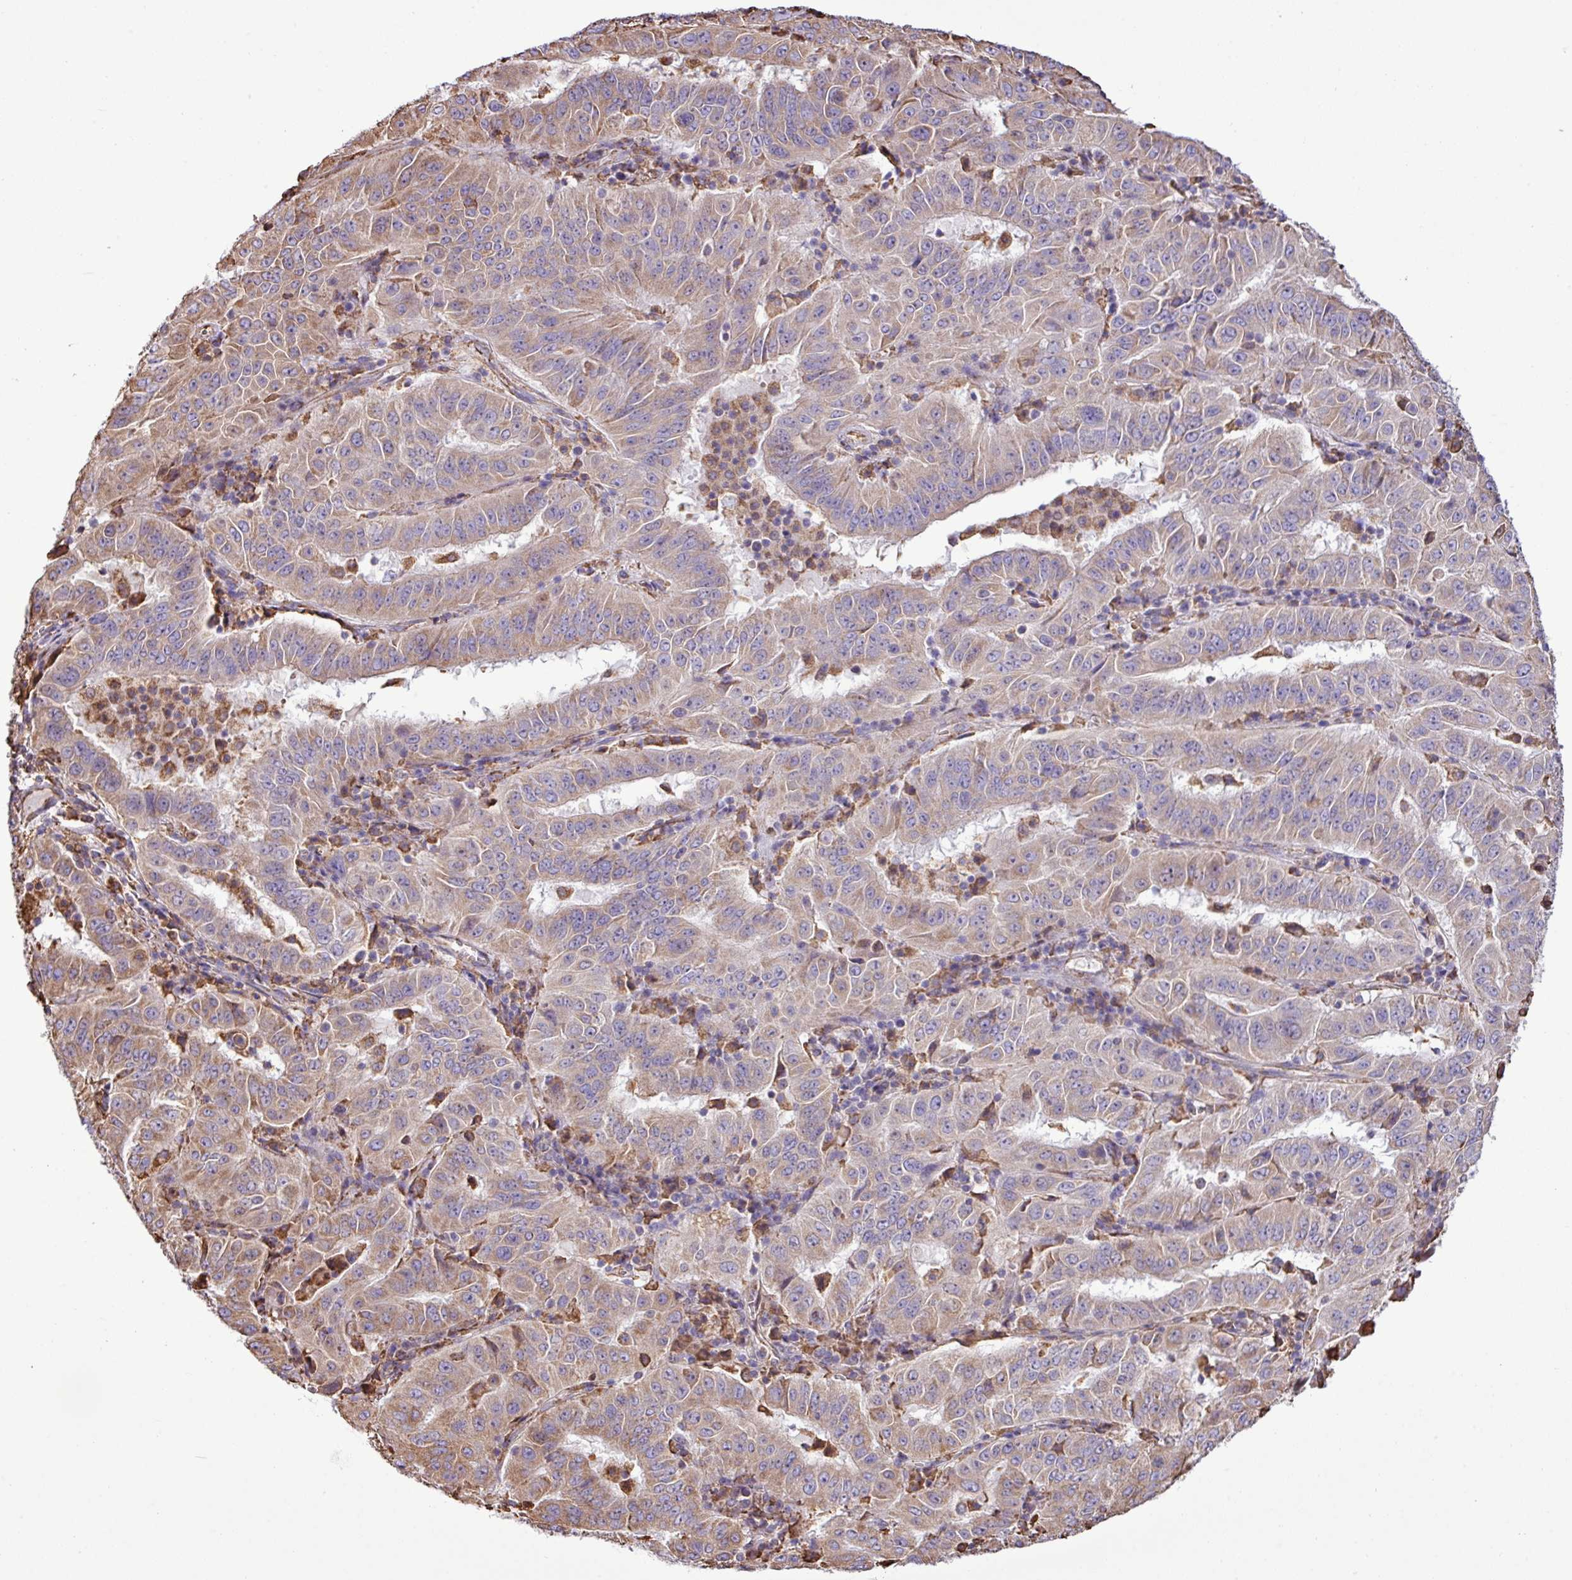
{"staining": {"intensity": "weak", "quantity": "25%-75%", "location": "cytoplasmic/membranous"}, "tissue": "pancreatic cancer", "cell_type": "Tumor cells", "image_type": "cancer", "snomed": [{"axis": "morphology", "description": "Adenocarcinoma, NOS"}, {"axis": "topography", "description": "Pancreas"}], "caption": "Pancreatic cancer stained with a protein marker reveals weak staining in tumor cells.", "gene": "ZSCAN5A", "patient": {"sex": "male", "age": 63}}